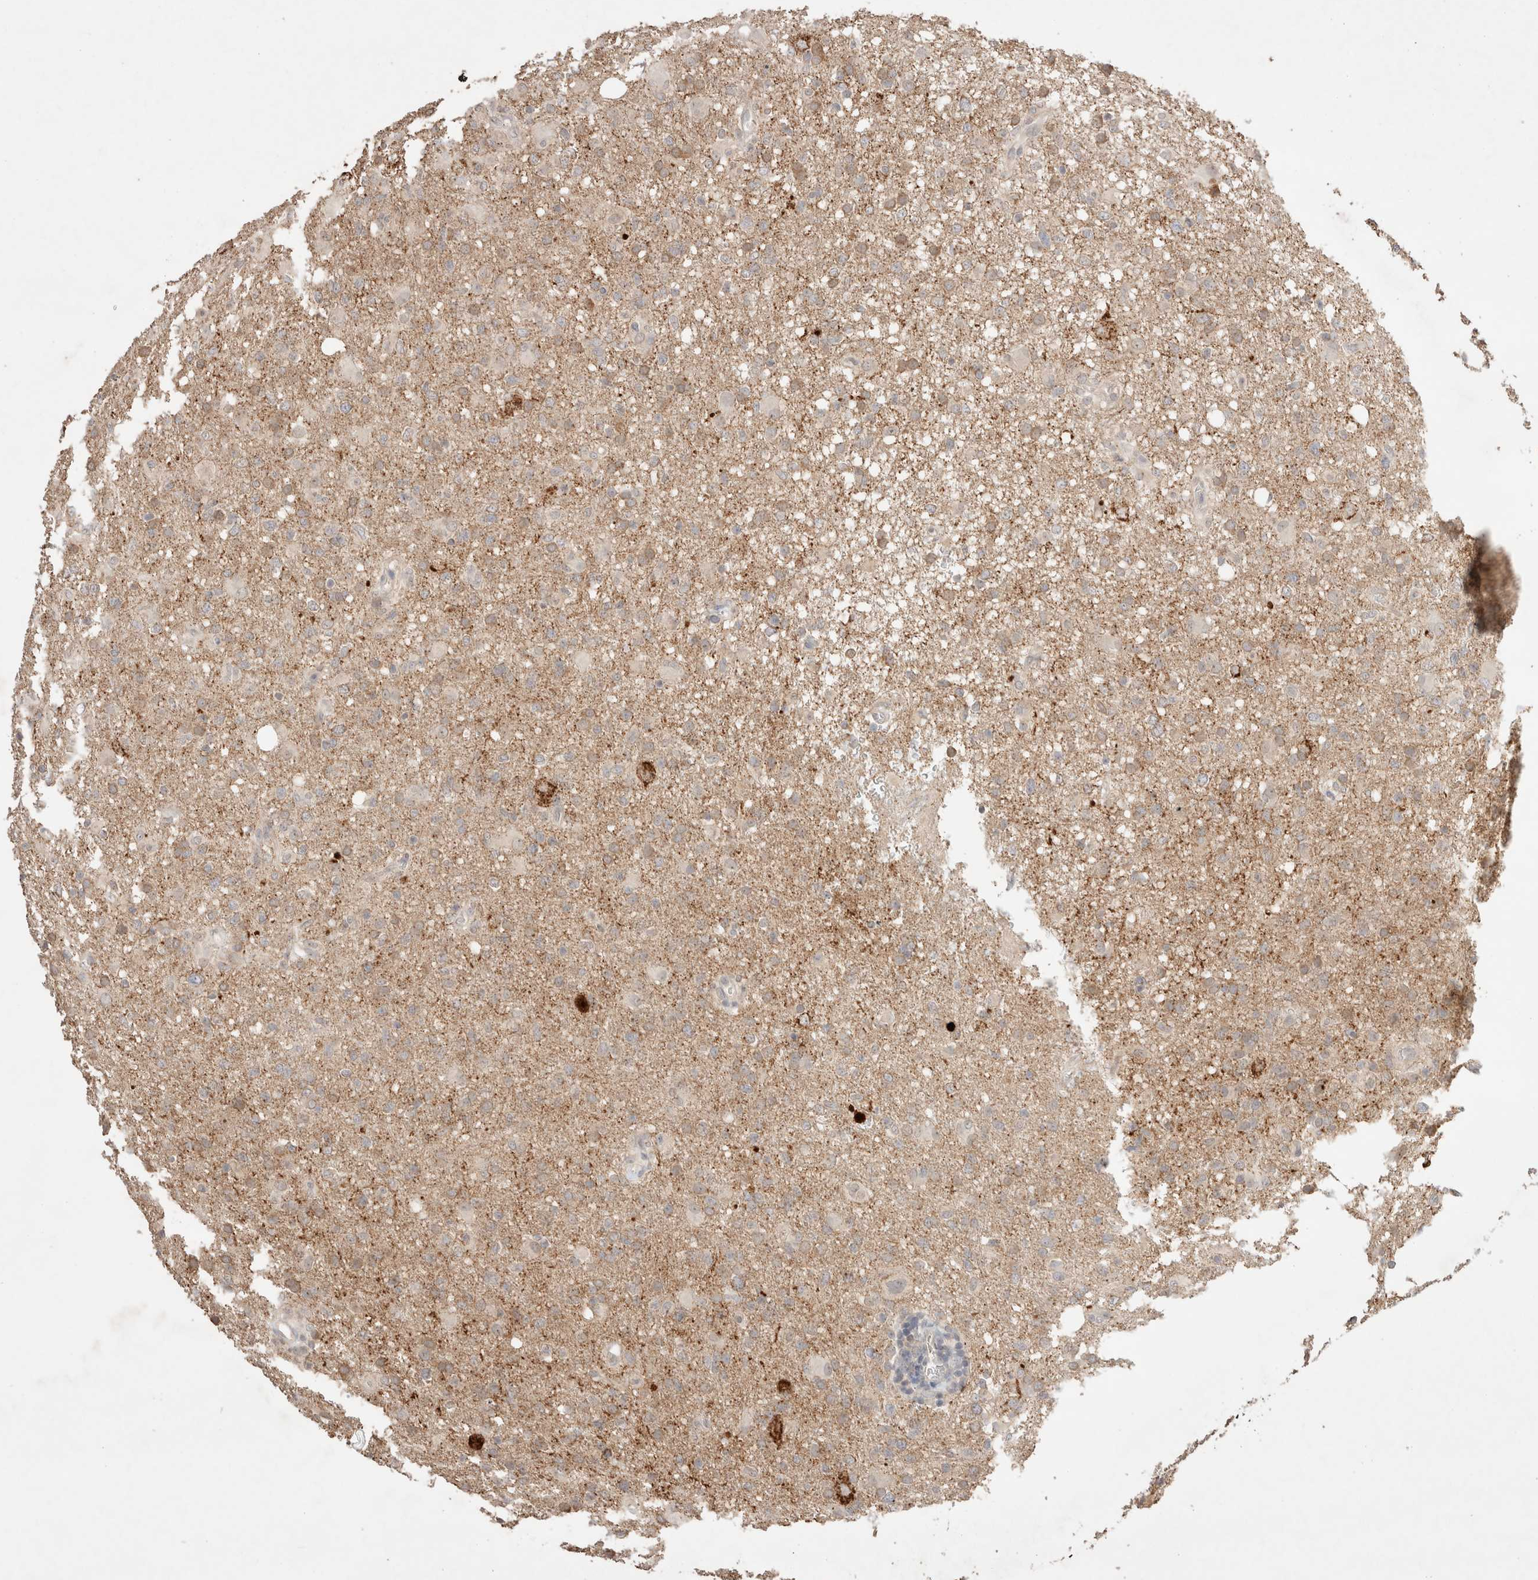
{"staining": {"intensity": "weak", "quantity": ">75%", "location": "cytoplasmic/membranous"}, "tissue": "glioma", "cell_type": "Tumor cells", "image_type": "cancer", "snomed": [{"axis": "morphology", "description": "Glioma, malignant, High grade"}, {"axis": "topography", "description": "Brain"}], "caption": "Glioma was stained to show a protein in brown. There is low levels of weak cytoplasmic/membranous staining in about >75% of tumor cells.", "gene": "TRIM41", "patient": {"sex": "female", "age": 57}}